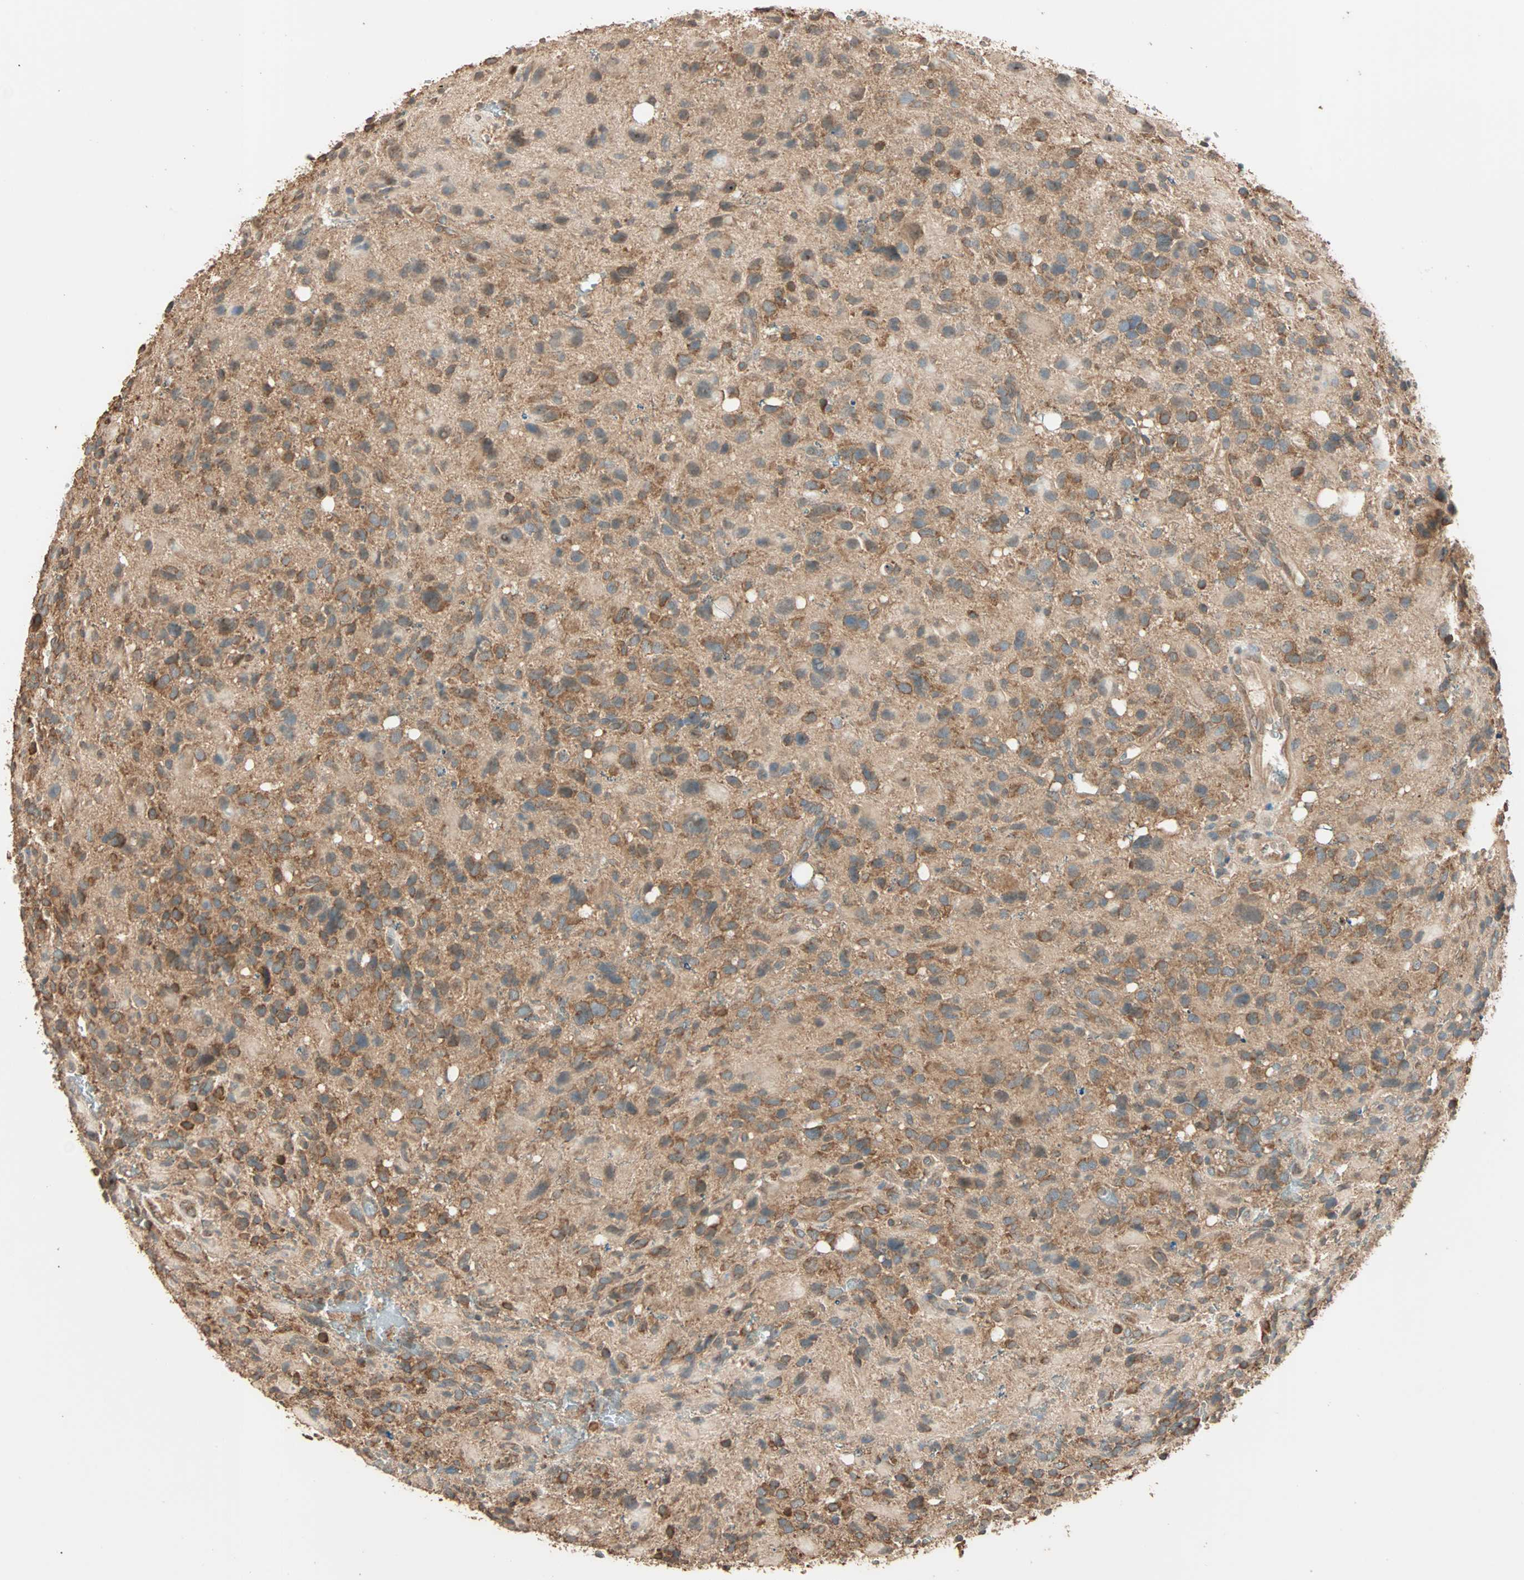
{"staining": {"intensity": "strong", "quantity": ">75%", "location": "cytoplasmic/membranous"}, "tissue": "glioma", "cell_type": "Tumor cells", "image_type": "cancer", "snomed": [{"axis": "morphology", "description": "Glioma, malignant, High grade"}, {"axis": "topography", "description": "Brain"}], "caption": "Glioma was stained to show a protein in brown. There is high levels of strong cytoplasmic/membranous expression in about >75% of tumor cells.", "gene": "EIF4G2", "patient": {"sex": "male", "age": 48}}